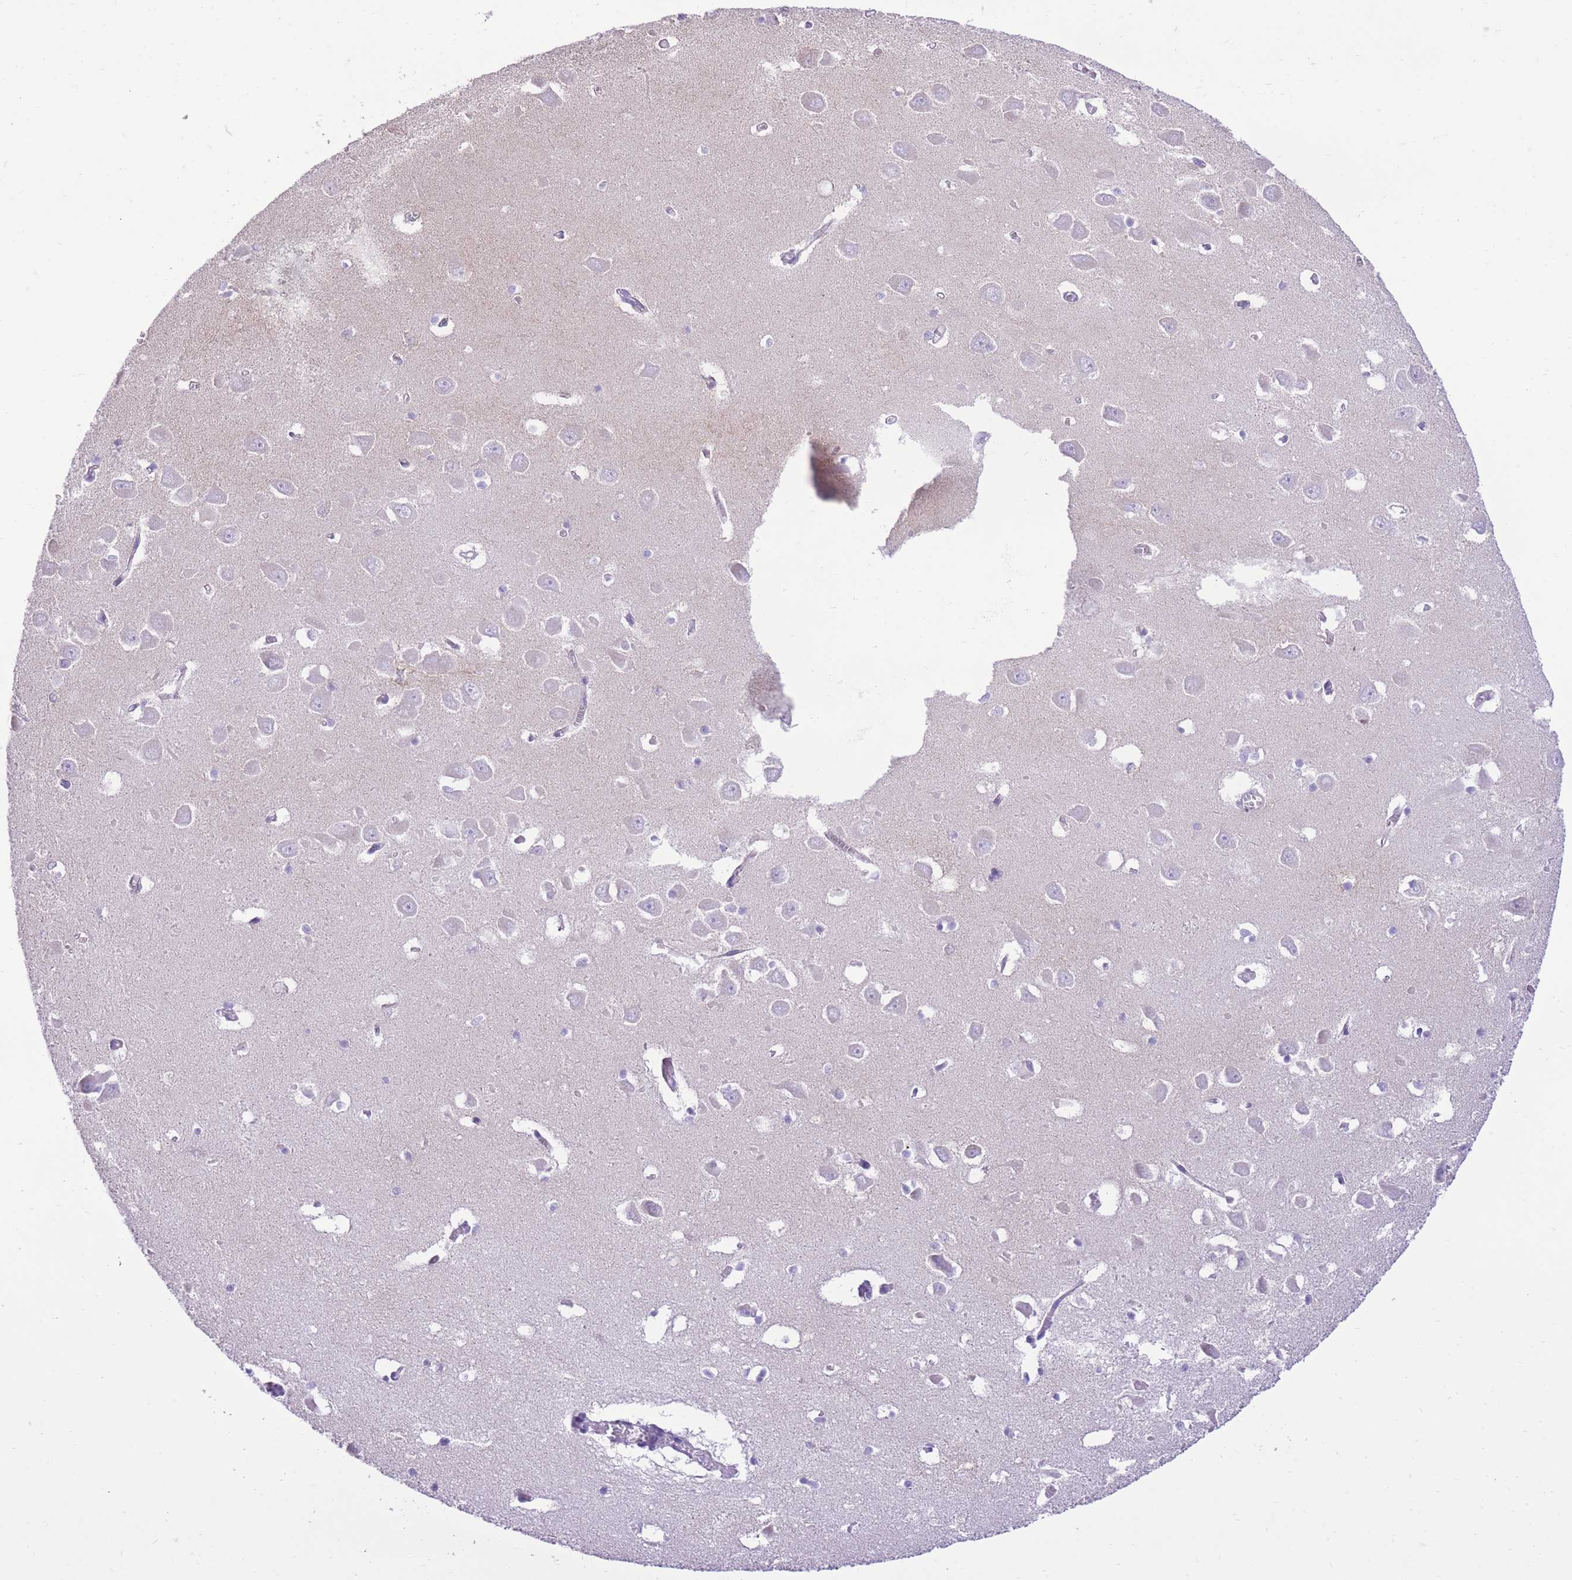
{"staining": {"intensity": "negative", "quantity": "none", "location": "none"}, "tissue": "hippocampus", "cell_type": "Glial cells", "image_type": "normal", "snomed": [{"axis": "morphology", "description": "Normal tissue, NOS"}, {"axis": "topography", "description": "Hippocampus"}], "caption": "High magnification brightfield microscopy of normal hippocampus stained with DAB (brown) and counterstained with hematoxylin (blue): glial cells show no significant positivity. Brightfield microscopy of immunohistochemistry stained with DAB (3,3'-diaminobenzidine) (brown) and hematoxylin (blue), captured at high magnification.", "gene": "SLC4A4", "patient": {"sex": "male", "age": 70}}